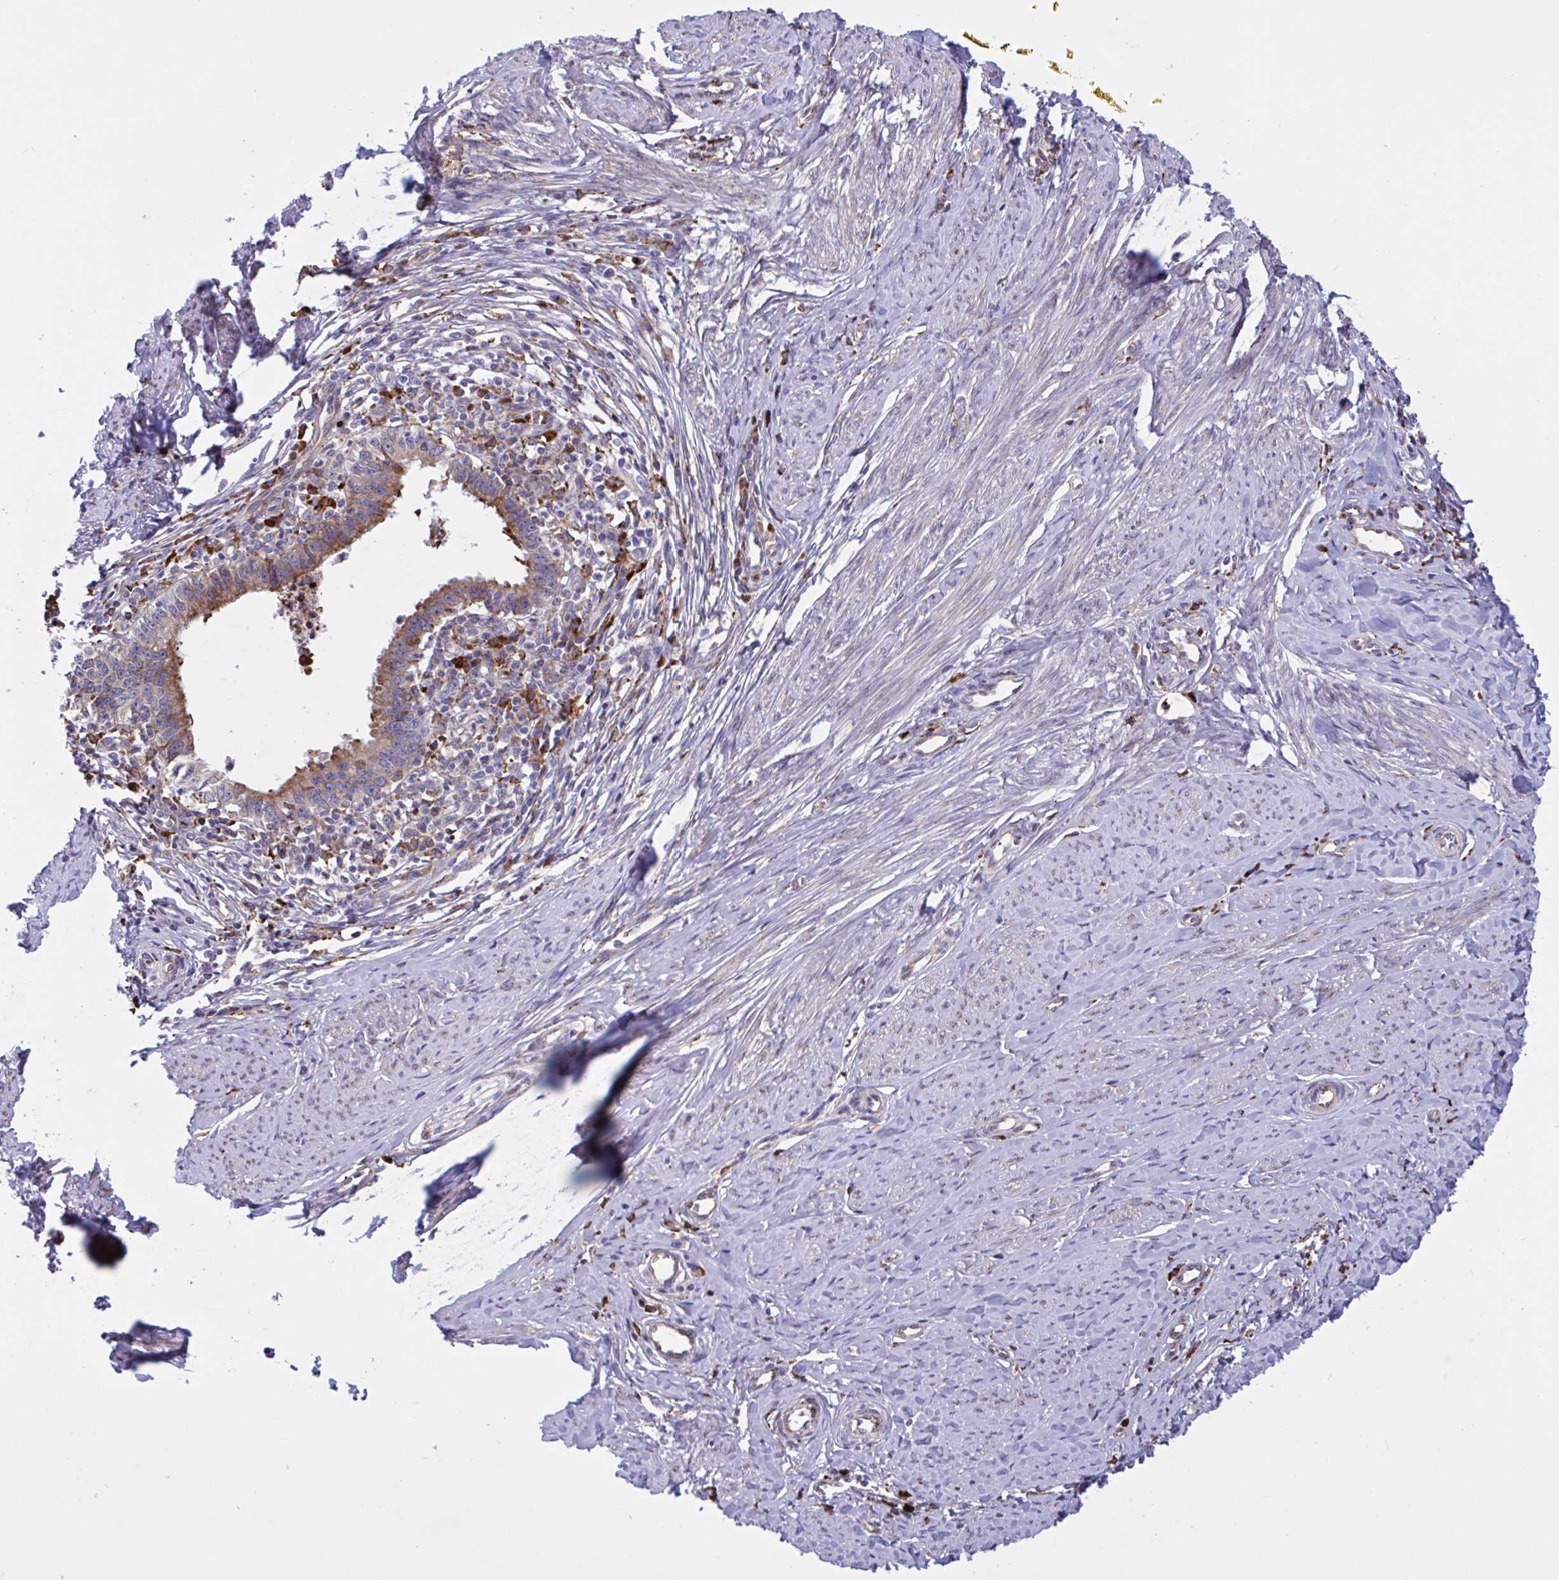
{"staining": {"intensity": "moderate", "quantity": ">75%", "location": "cytoplasmic/membranous"}, "tissue": "cervical cancer", "cell_type": "Tumor cells", "image_type": "cancer", "snomed": [{"axis": "morphology", "description": "Adenocarcinoma, NOS"}, {"axis": "topography", "description": "Cervix"}], "caption": "A brown stain shows moderate cytoplasmic/membranous positivity of a protein in cervical cancer tumor cells. (IHC, brightfield microscopy, high magnification).", "gene": "PEAK3", "patient": {"sex": "female", "age": 36}}